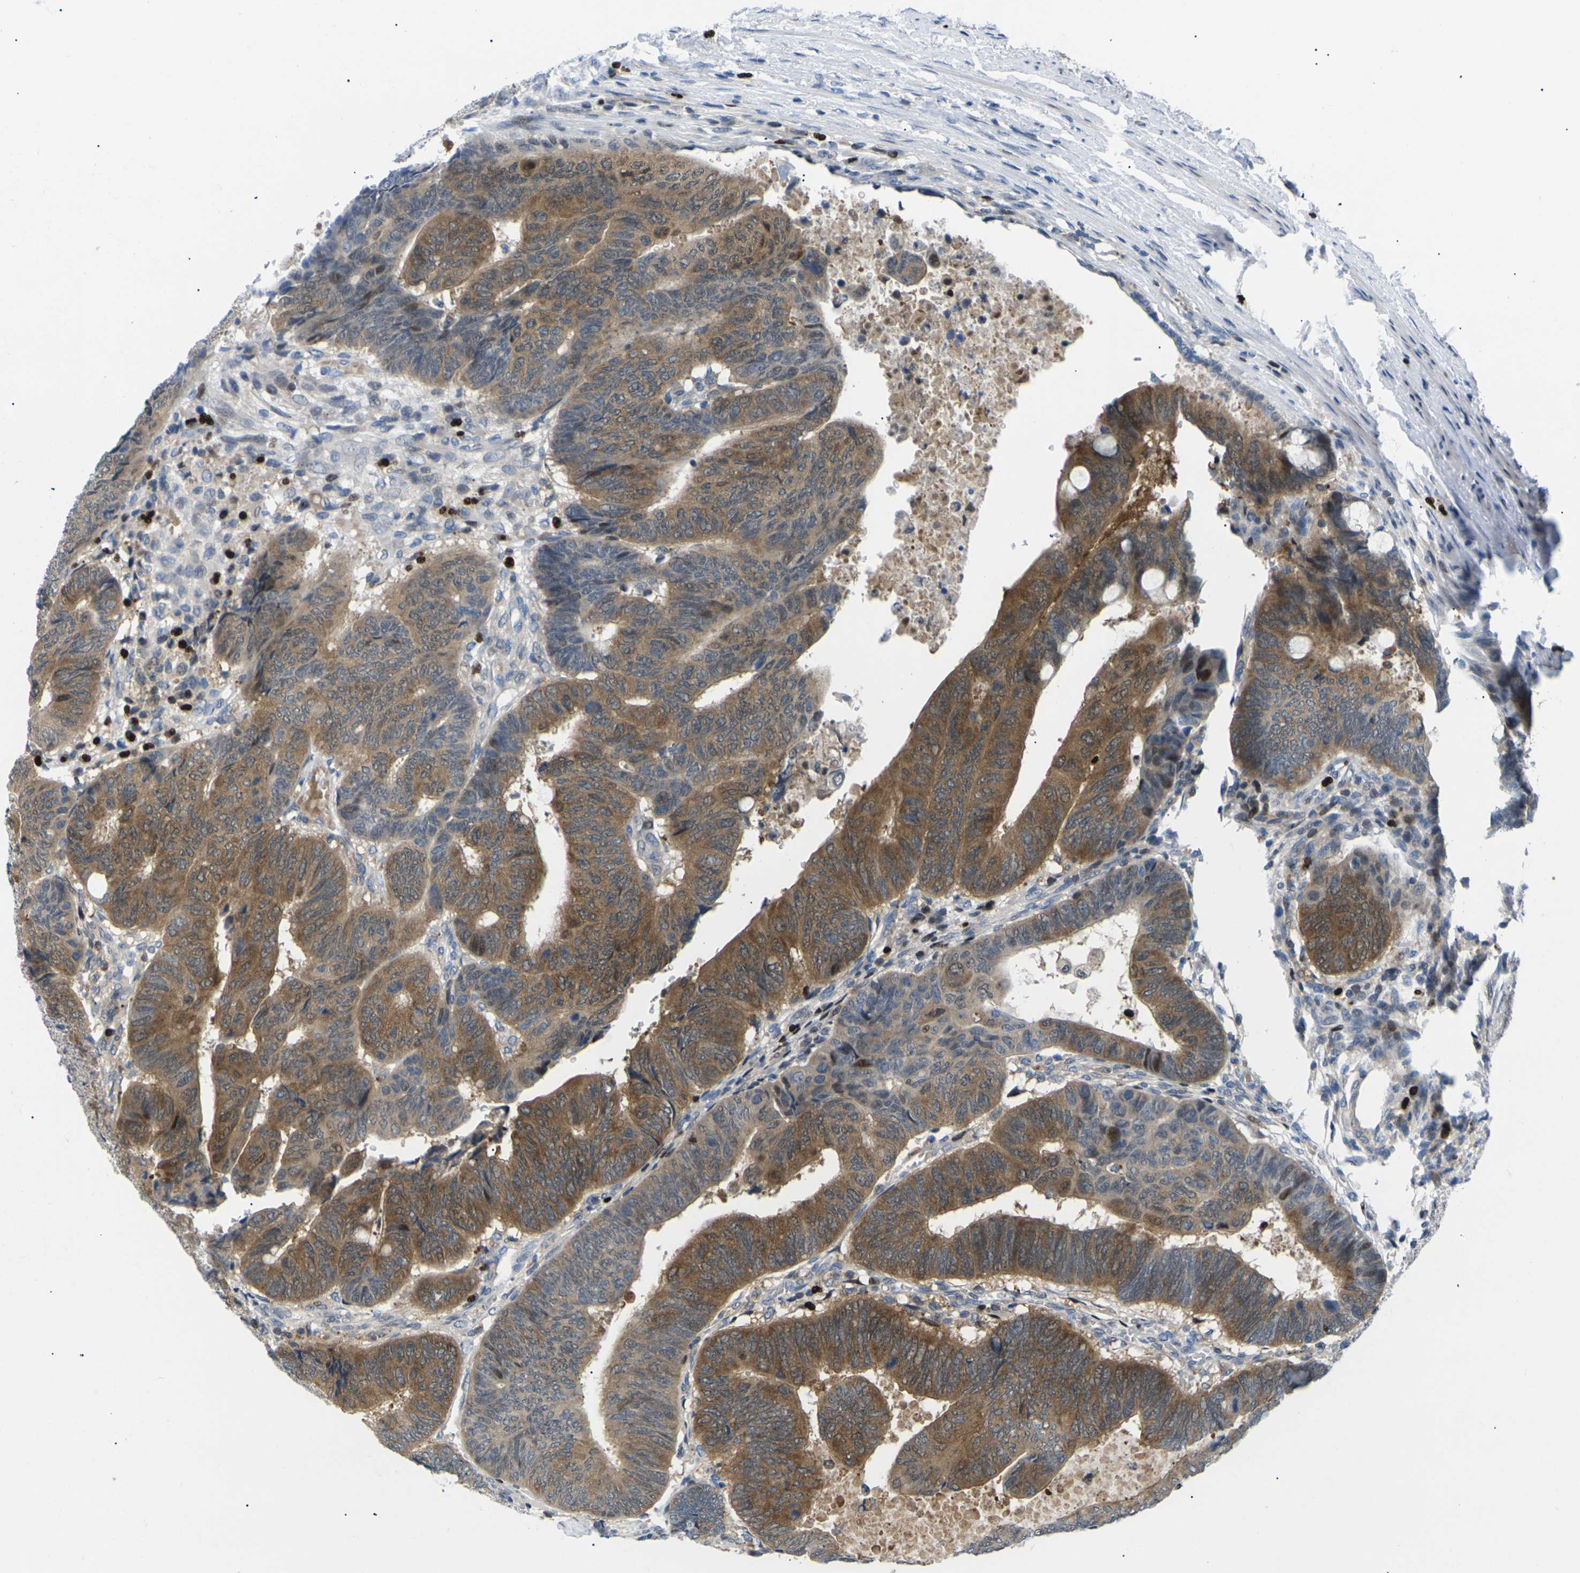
{"staining": {"intensity": "moderate", "quantity": ">75%", "location": "cytoplasmic/membranous,nuclear"}, "tissue": "colorectal cancer", "cell_type": "Tumor cells", "image_type": "cancer", "snomed": [{"axis": "morphology", "description": "Normal tissue, NOS"}, {"axis": "morphology", "description": "Adenocarcinoma, NOS"}, {"axis": "topography", "description": "Rectum"}, {"axis": "topography", "description": "Peripheral nerve tissue"}], "caption": "Tumor cells exhibit medium levels of moderate cytoplasmic/membranous and nuclear positivity in approximately >75% of cells in human colorectal cancer (adenocarcinoma).", "gene": "RPS6KA3", "patient": {"sex": "male", "age": 92}}